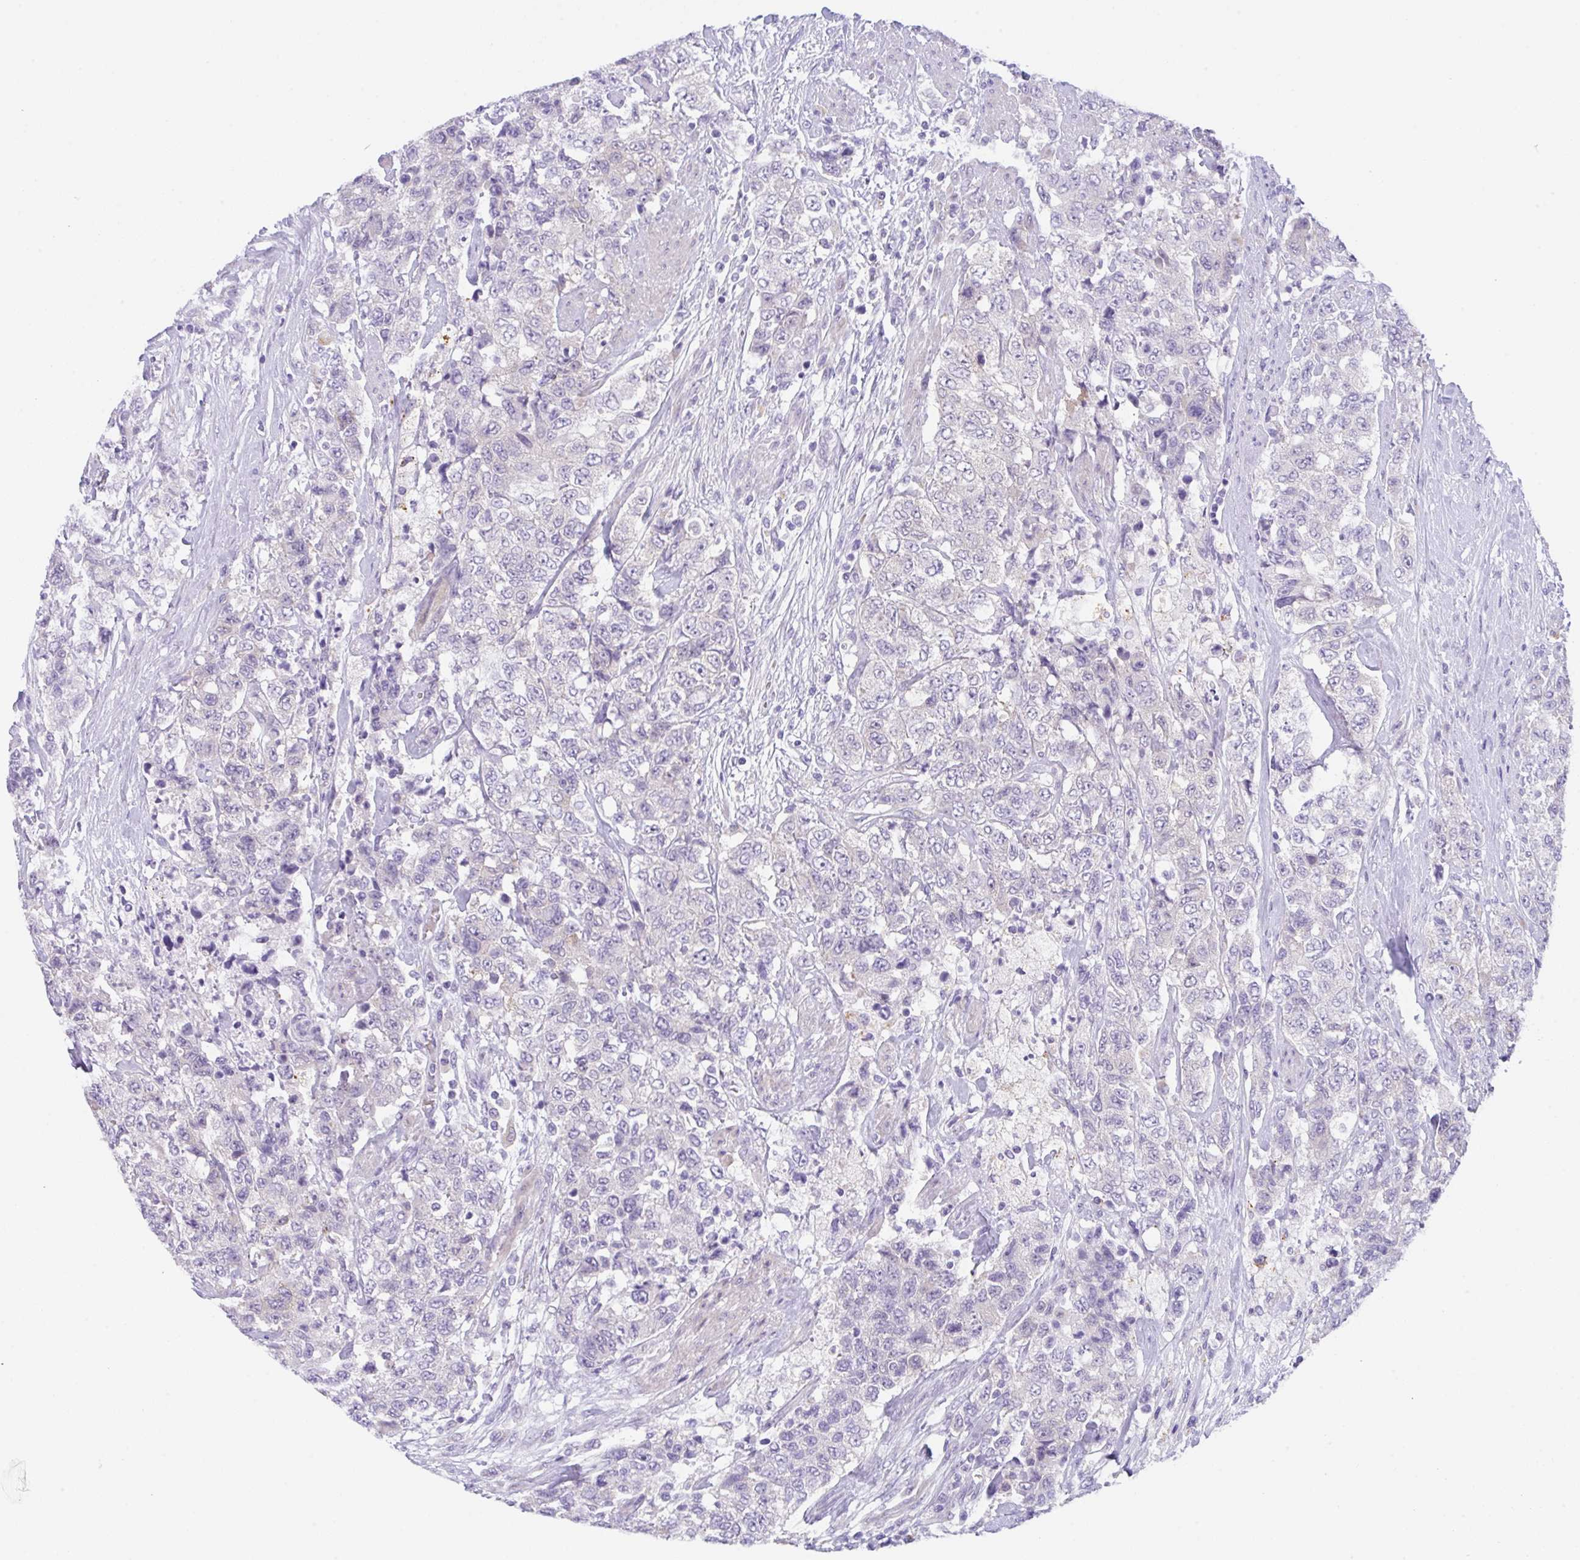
{"staining": {"intensity": "negative", "quantity": "none", "location": "none"}, "tissue": "urothelial cancer", "cell_type": "Tumor cells", "image_type": "cancer", "snomed": [{"axis": "morphology", "description": "Urothelial carcinoma, High grade"}, {"axis": "topography", "description": "Urinary bladder"}], "caption": "This is an immunohistochemistry (IHC) photomicrograph of urothelial cancer. There is no positivity in tumor cells.", "gene": "TRAF4", "patient": {"sex": "female", "age": 78}}